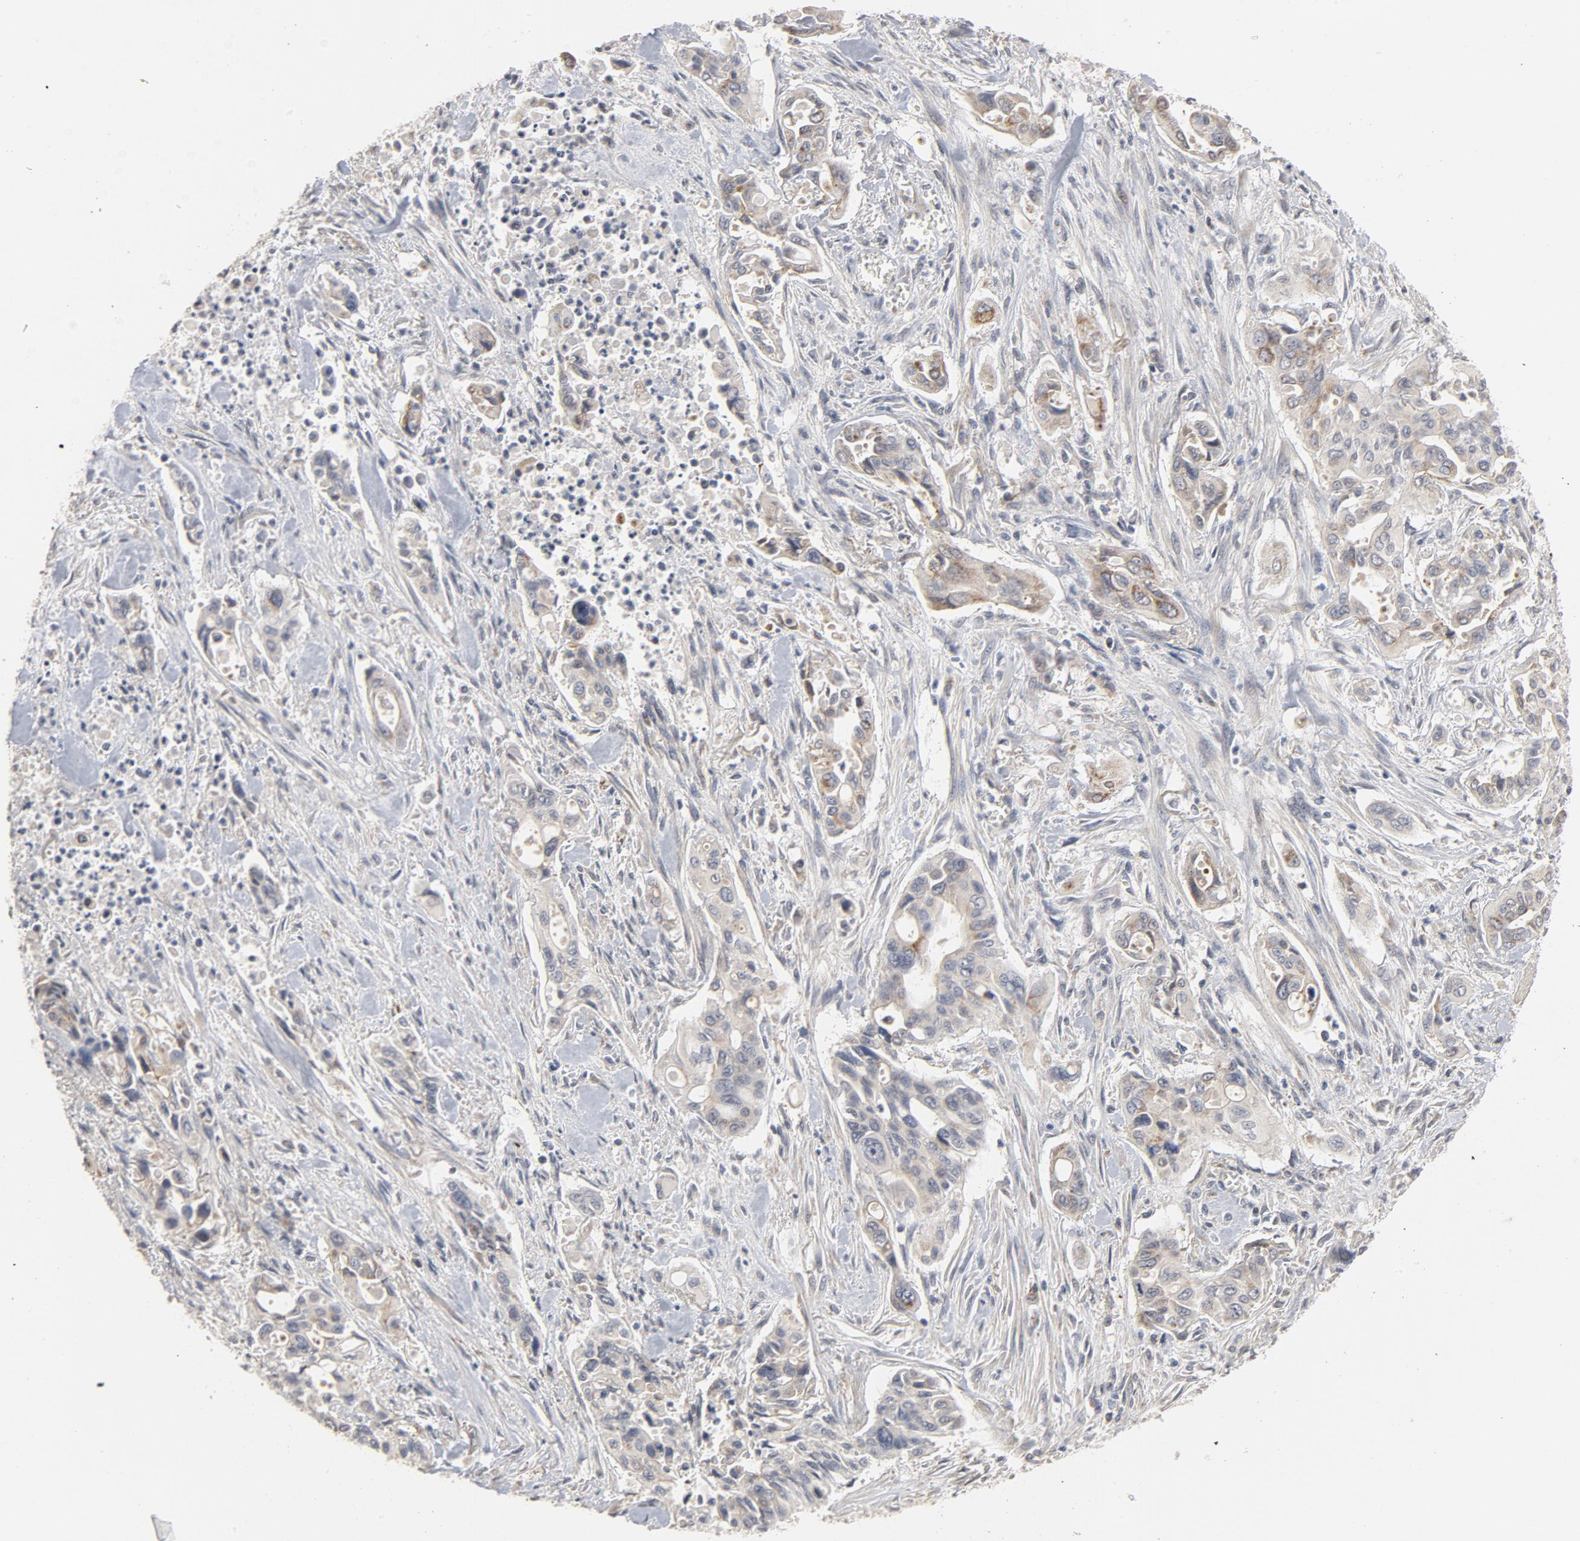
{"staining": {"intensity": "weak", "quantity": "25%-75%", "location": "cytoplasmic/membranous"}, "tissue": "pancreatic cancer", "cell_type": "Tumor cells", "image_type": "cancer", "snomed": [{"axis": "morphology", "description": "Adenocarcinoma, NOS"}, {"axis": "topography", "description": "Pancreas"}], "caption": "Adenocarcinoma (pancreatic) stained for a protein reveals weak cytoplasmic/membranous positivity in tumor cells.", "gene": "PPP1R1B", "patient": {"sex": "male", "age": 77}}